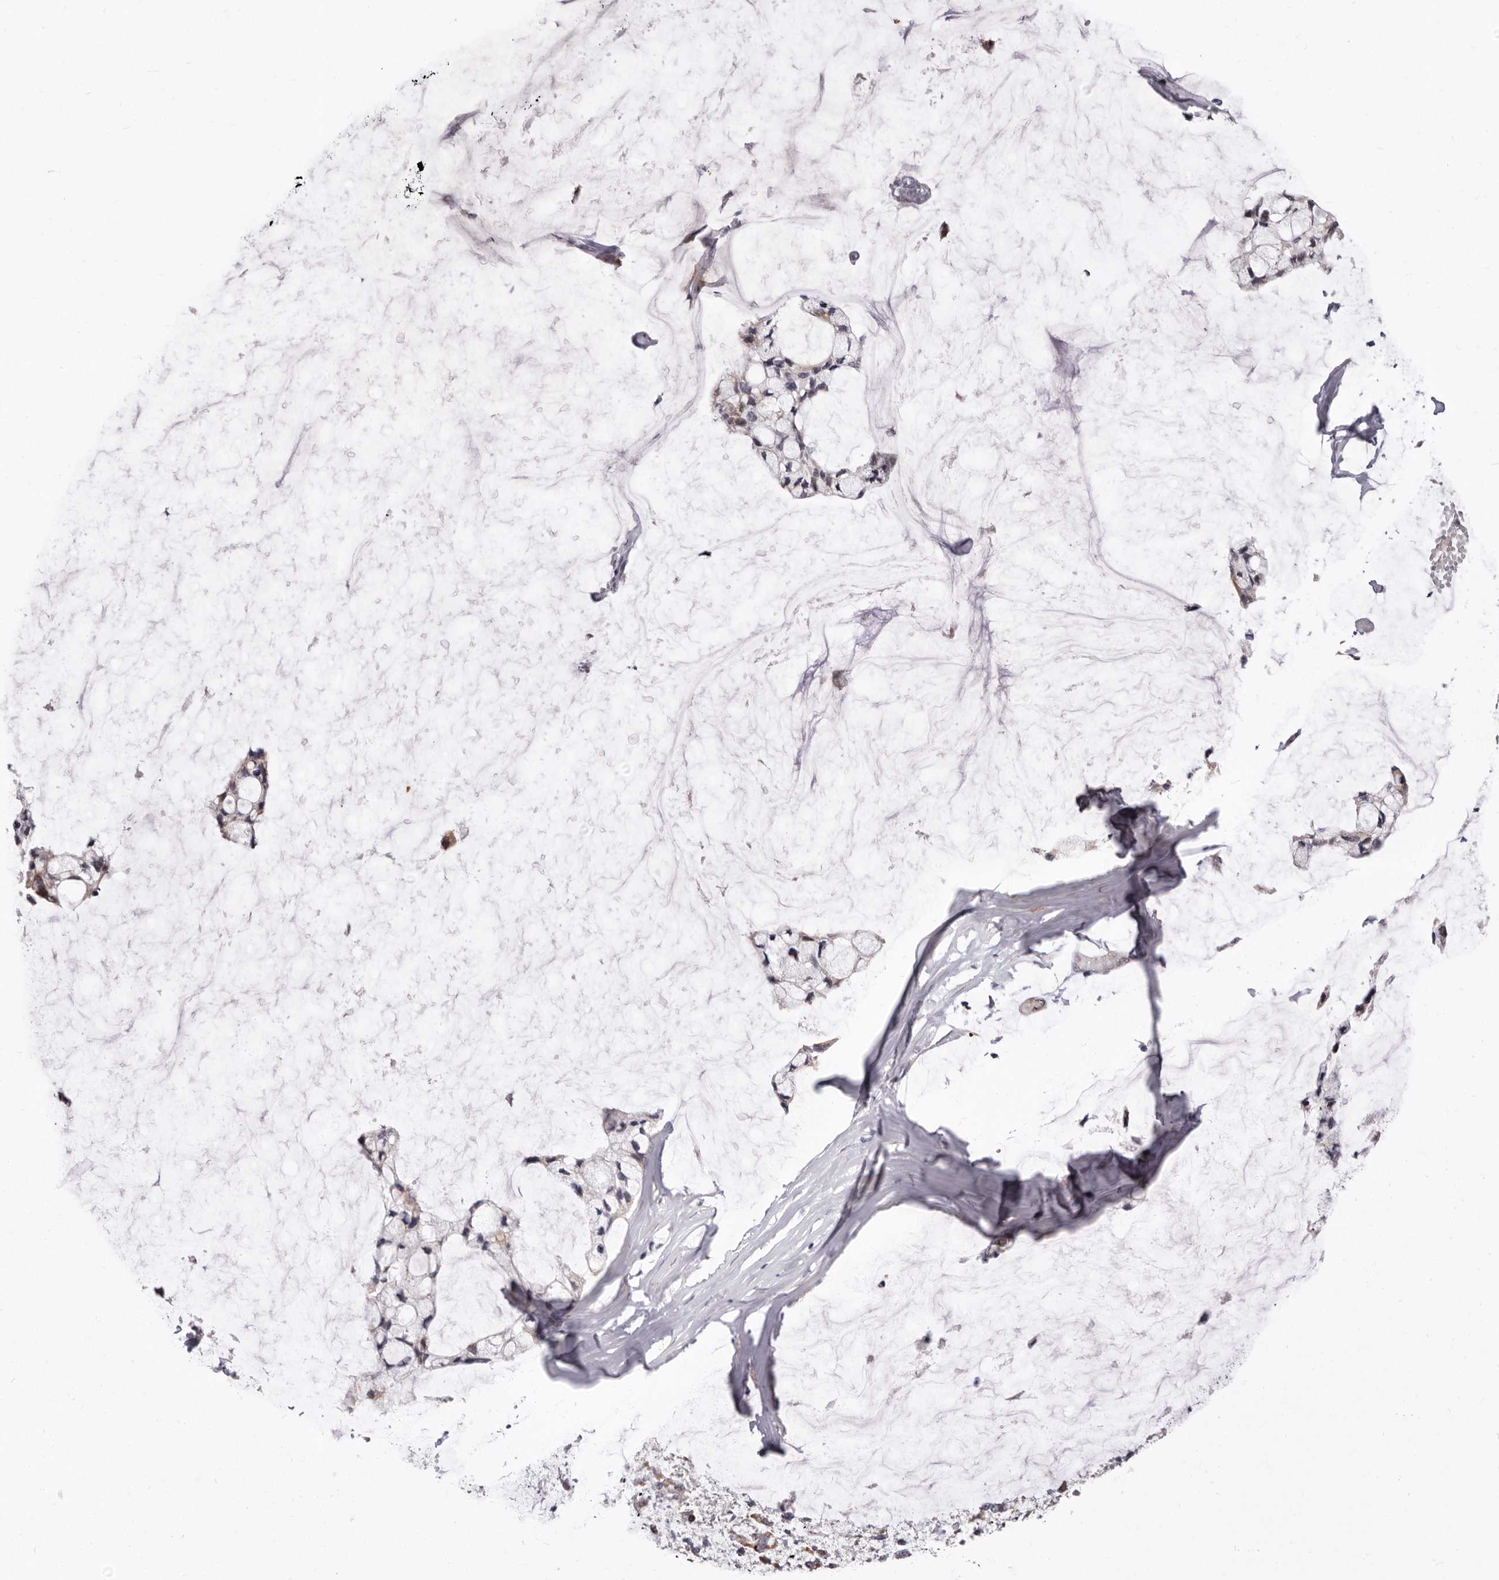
{"staining": {"intensity": "moderate", "quantity": "25%-75%", "location": "cytoplasmic/membranous"}, "tissue": "ovarian cancer", "cell_type": "Tumor cells", "image_type": "cancer", "snomed": [{"axis": "morphology", "description": "Cystadenocarcinoma, mucinous, NOS"}, {"axis": "topography", "description": "Ovary"}], "caption": "Protein expression by immunohistochemistry (IHC) exhibits moderate cytoplasmic/membranous positivity in approximately 25%-75% of tumor cells in ovarian cancer.", "gene": "NUBPL", "patient": {"sex": "female", "age": 39}}